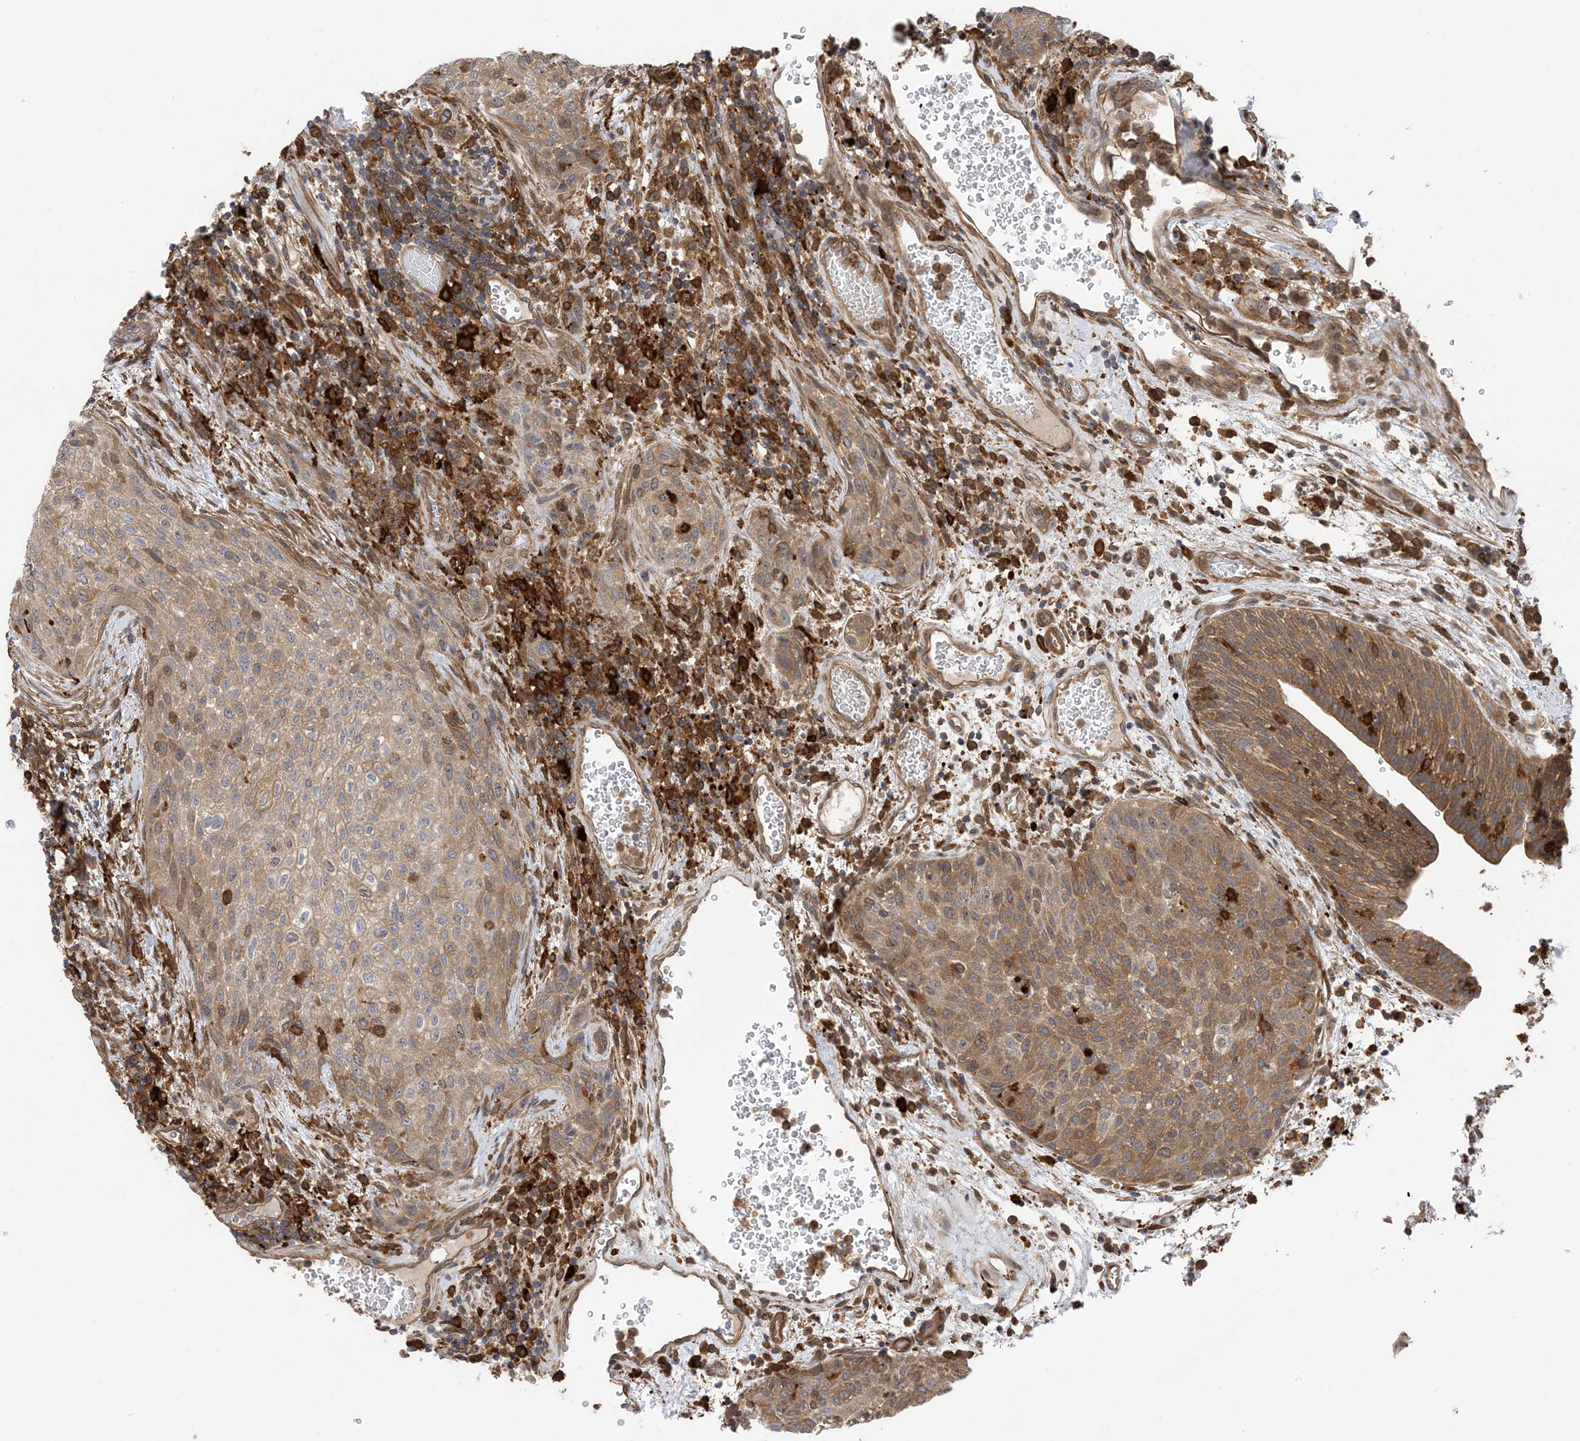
{"staining": {"intensity": "moderate", "quantity": "<25%", "location": "cytoplasmic/membranous"}, "tissue": "urothelial cancer", "cell_type": "Tumor cells", "image_type": "cancer", "snomed": [{"axis": "morphology", "description": "Urothelial carcinoma, High grade"}, {"axis": "topography", "description": "Urinary bladder"}], "caption": "There is low levels of moderate cytoplasmic/membranous positivity in tumor cells of urothelial cancer, as demonstrated by immunohistochemical staining (brown color).", "gene": "HS1BP3", "patient": {"sex": "male", "age": 35}}